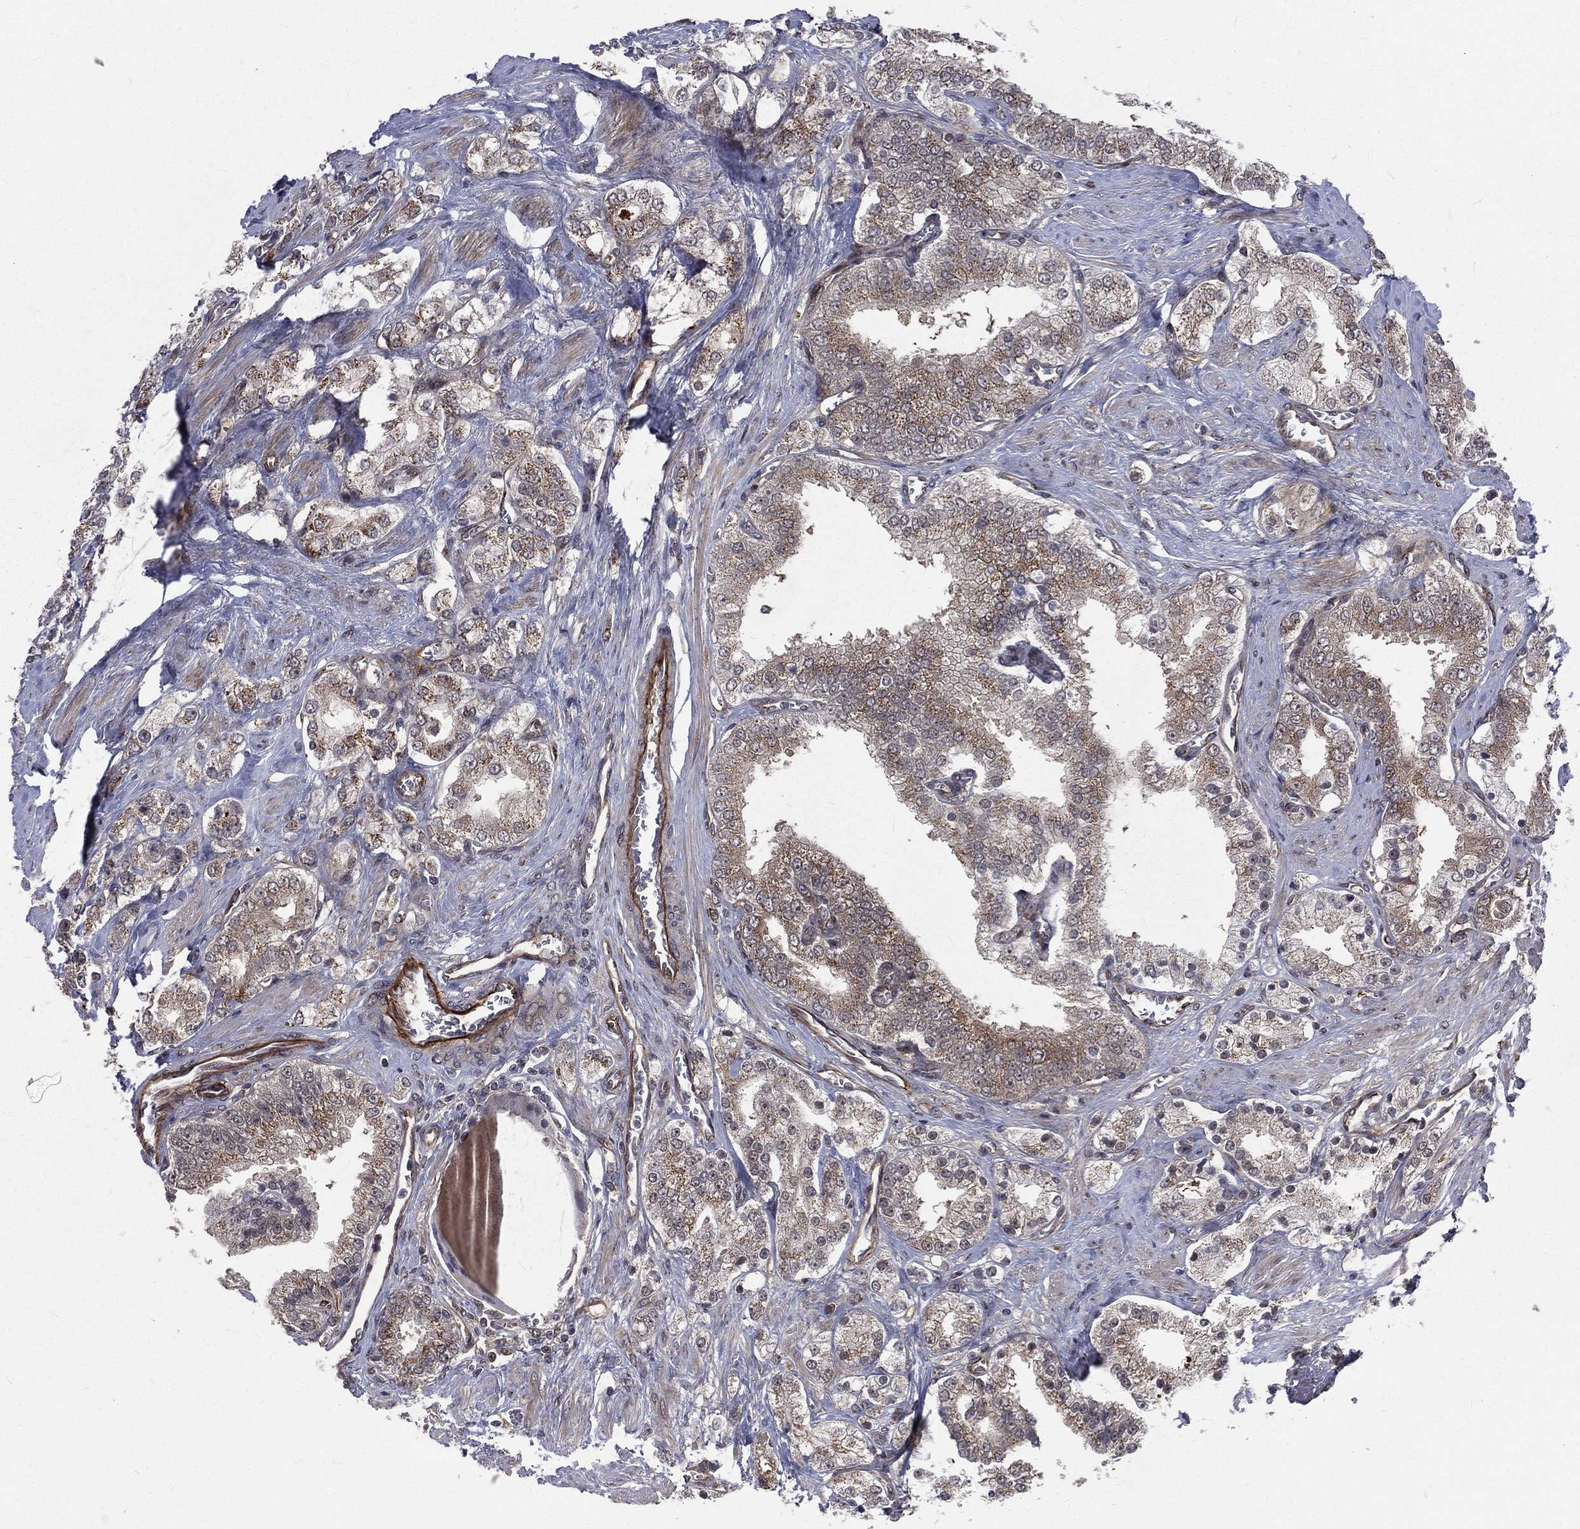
{"staining": {"intensity": "weak", "quantity": "25%-75%", "location": "cytoplasmic/membranous"}, "tissue": "prostate cancer", "cell_type": "Tumor cells", "image_type": "cancer", "snomed": [{"axis": "morphology", "description": "Adenocarcinoma, NOS"}, {"axis": "topography", "description": "Prostate and seminal vesicle, NOS"}, {"axis": "topography", "description": "Prostate"}], "caption": "Immunohistochemical staining of prostate cancer (adenocarcinoma) reveals weak cytoplasmic/membranous protein expression in approximately 25%-75% of tumor cells.", "gene": "ARL3", "patient": {"sex": "male", "age": 67}}